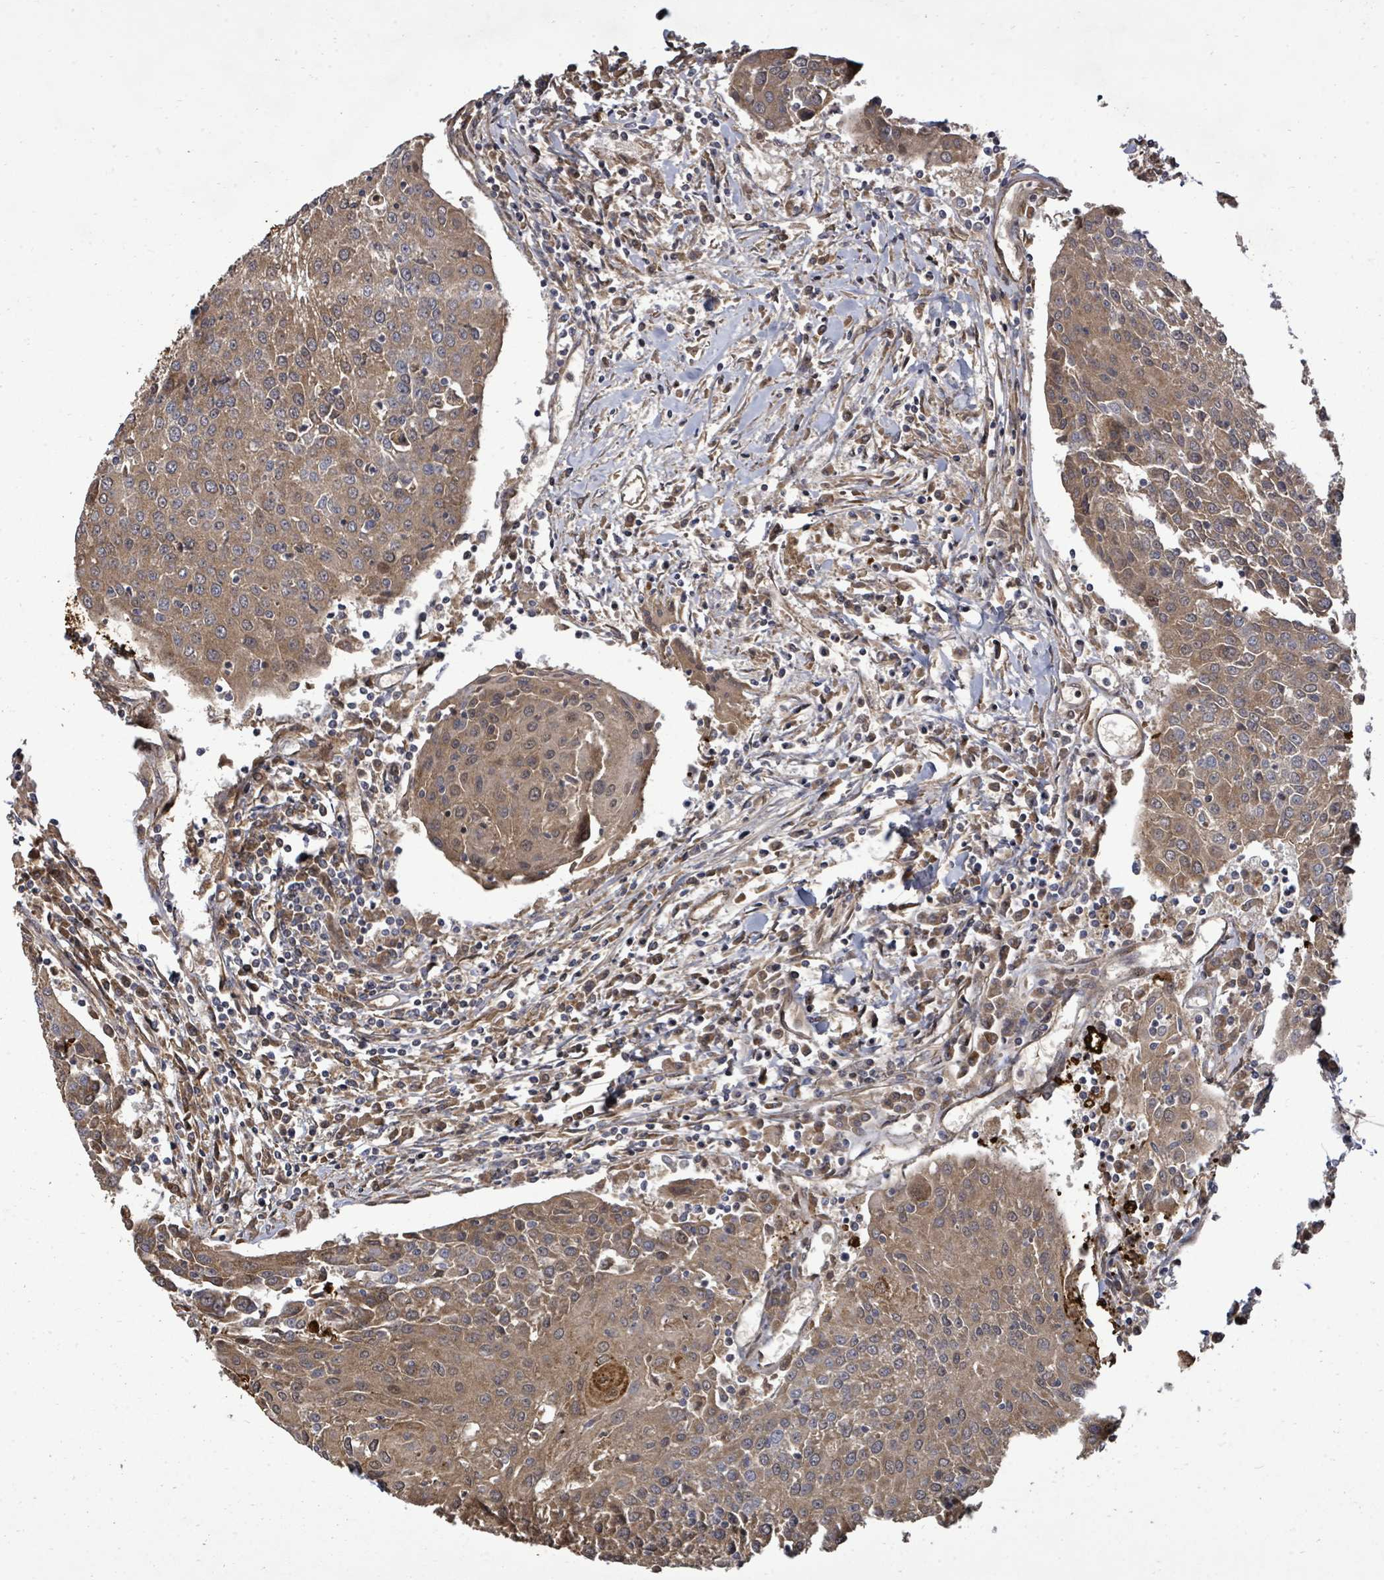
{"staining": {"intensity": "moderate", "quantity": ">75%", "location": "cytoplasmic/membranous"}, "tissue": "urothelial cancer", "cell_type": "Tumor cells", "image_type": "cancer", "snomed": [{"axis": "morphology", "description": "Urothelial carcinoma, High grade"}, {"axis": "topography", "description": "Urinary bladder"}], "caption": "IHC (DAB) staining of urothelial cancer demonstrates moderate cytoplasmic/membranous protein expression in approximately >75% of tumor cells.", "gene": "KRTAP27-1", "patient": {"sex": "female", "age": 85}}